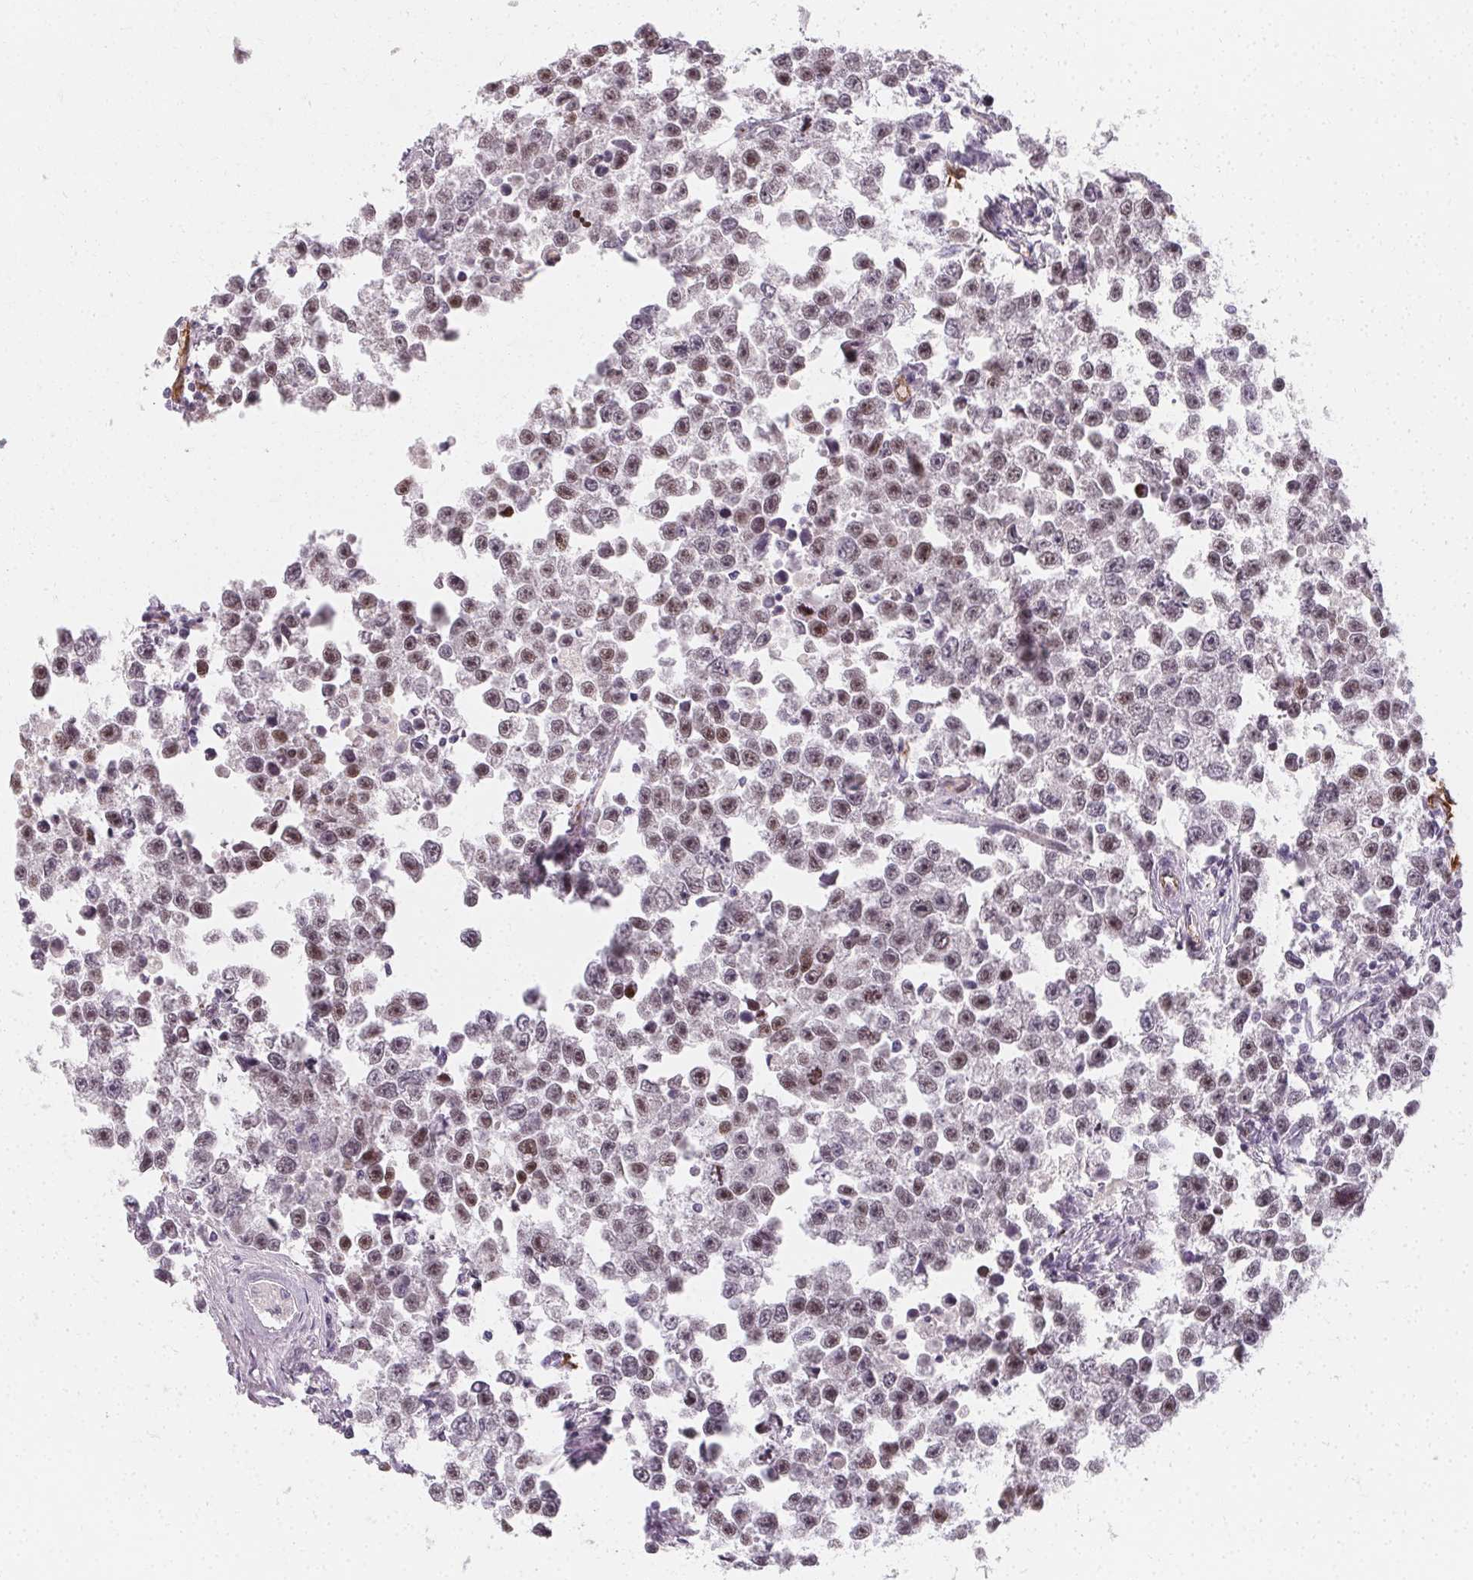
{"staining": {"intensity": "moderate", "quantity": "<25%", "location": "nuclear"}, "tissue": "testis cancer", "cell_type": "Tumor cells", "image_type": "cancer", "snomed": [{"axis": "morphology", "description": "Seminoma, NOS"}, {"axis": "topography", "description": "Testis"}], "caption": "Moderate nuclear staining for a protein is present in approximately <25% of tumor cells of testis cancer (seminoma) using IHC.", "gene": "CLCNKB", "patient": {"sex": "male", "age": 26}}